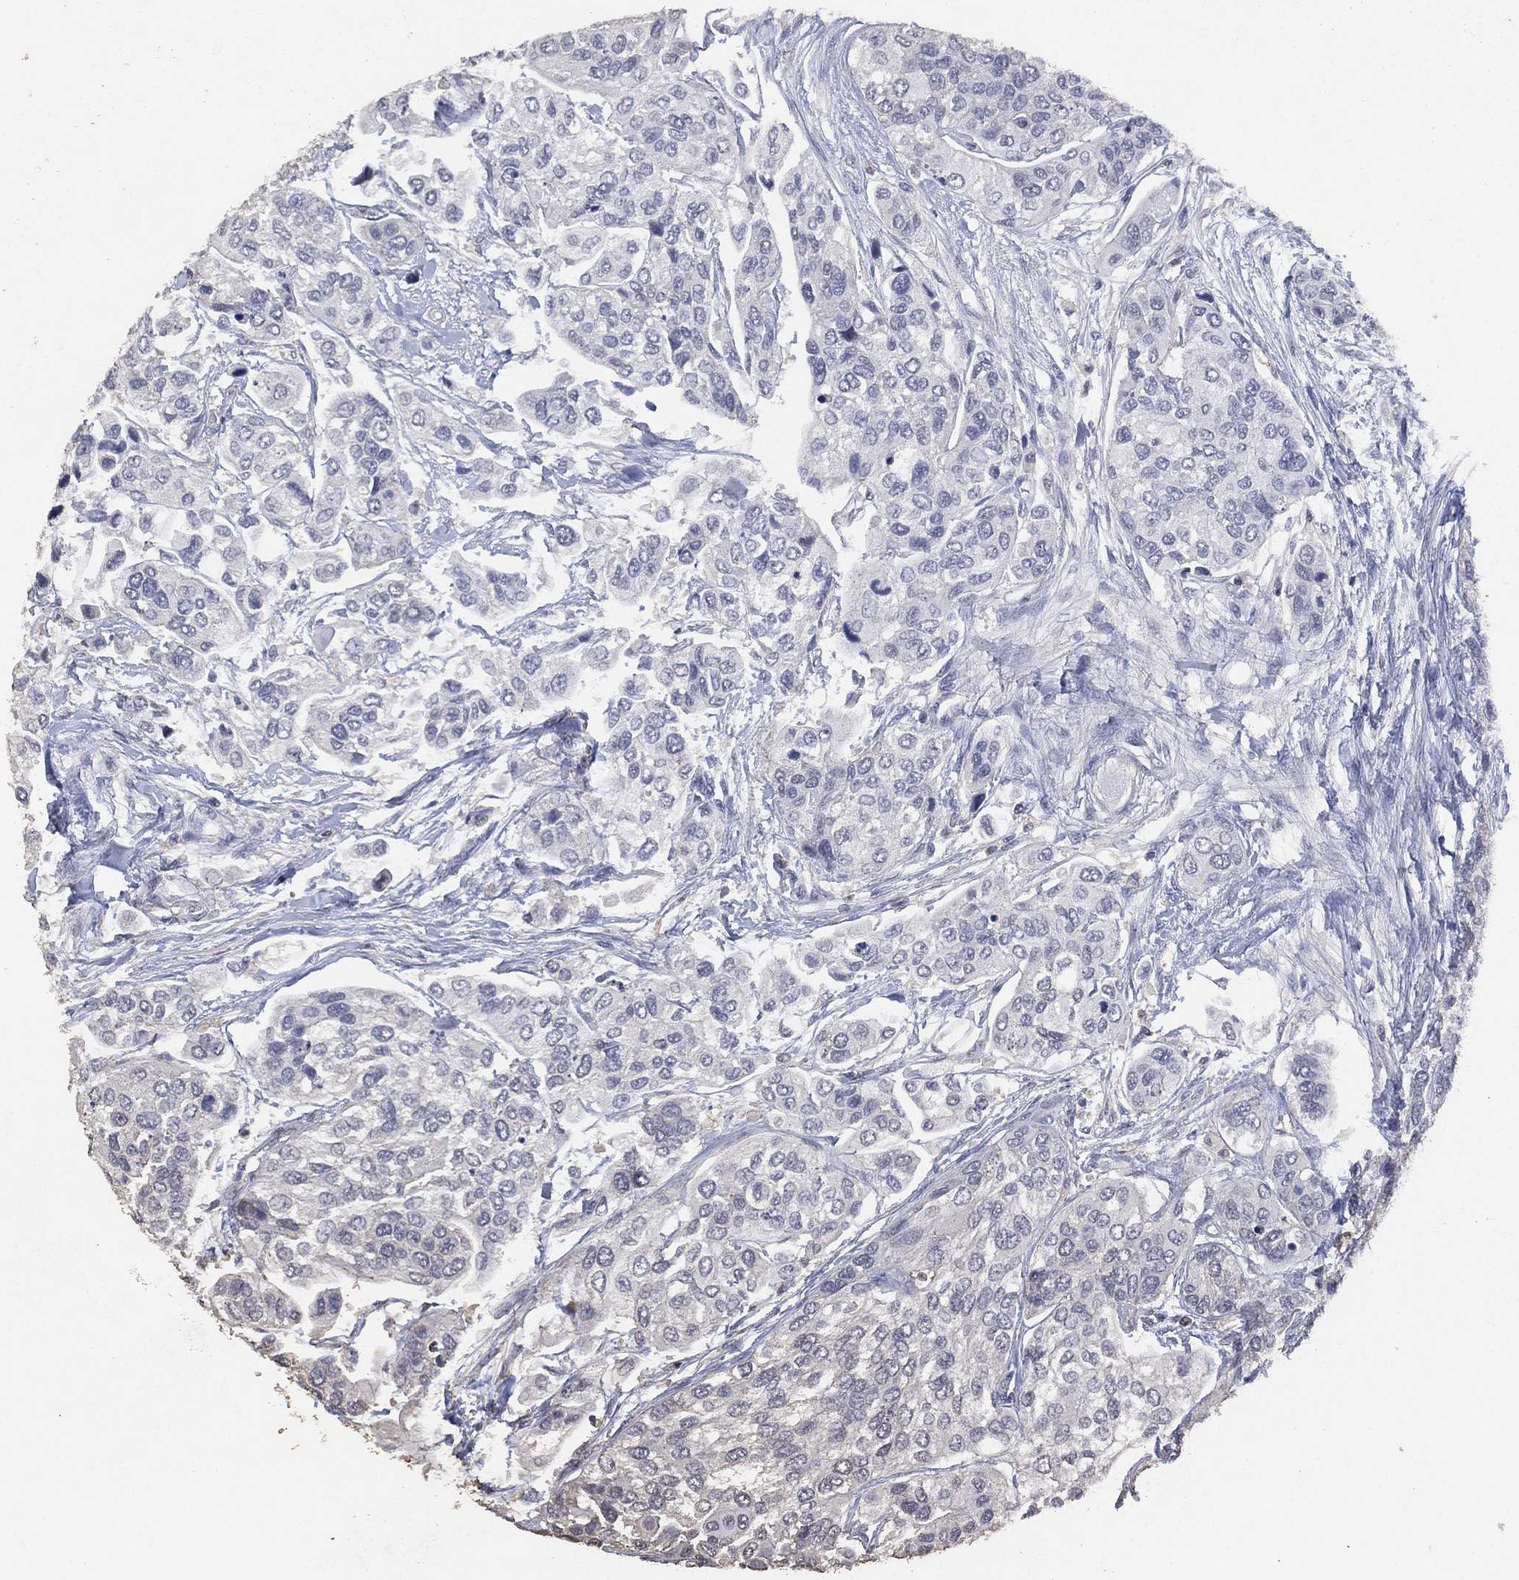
{"staining": {"intensity": "negative", "quantity": "none", "location": "none"}, "tissue": "urothelial cancer", "cell_type": "Tumor cells", "image_type": "cancer", "snomed": [{"axis": "morphology", "description": "Urothelial carcinoma, High grade"}, {"axis": "topography", "description": "Urinary bladder"}], "caption": "Immunohistochemical staining of human urothelial cancer shows no significant expression in tumor cells.", "gene": "ADPRHL1", "patient": {"sex": "male", "age": 77}}